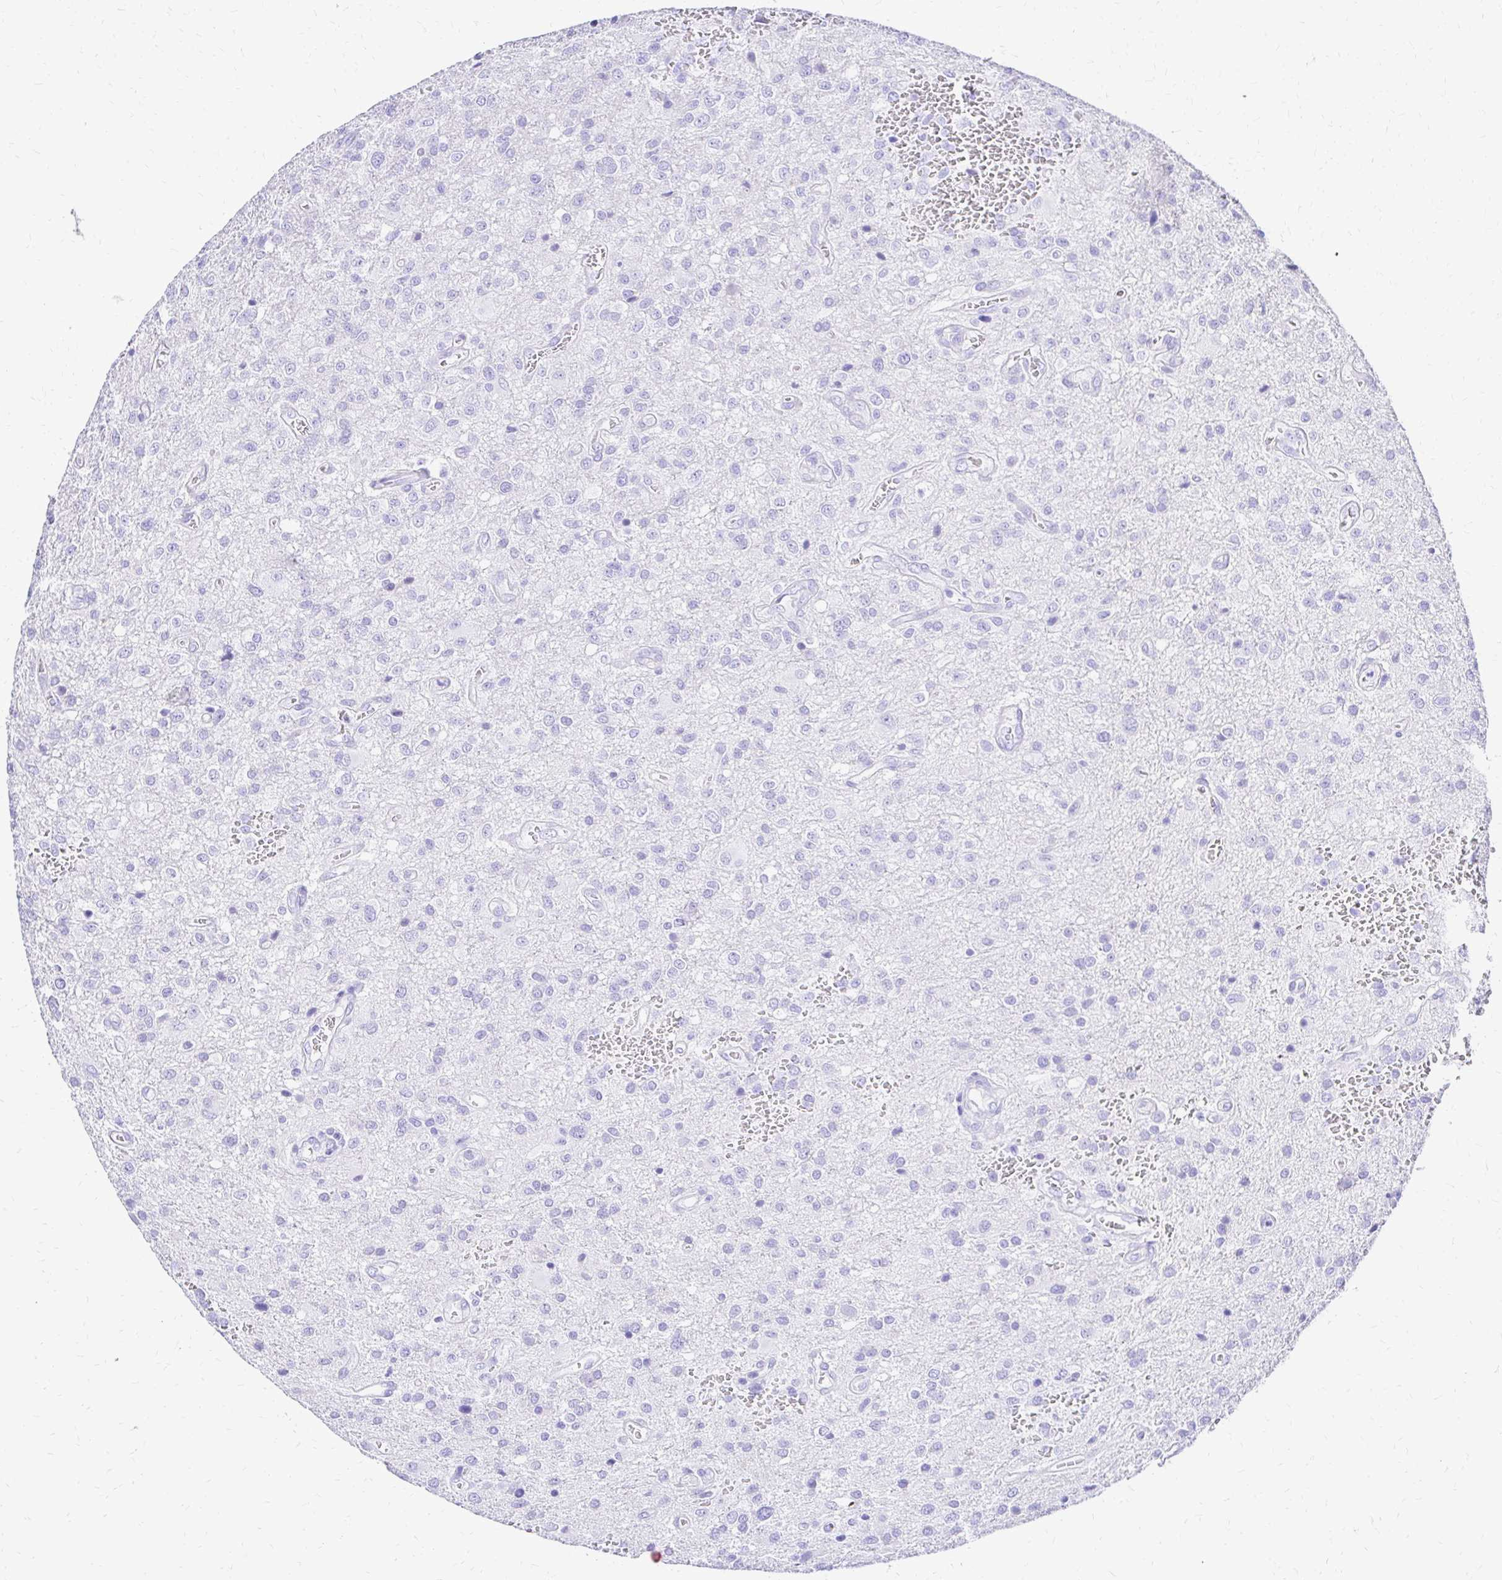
{"staining": {"intensity": "negative", "quantity": "none", "location": "none"}, "tissue": "glioma", "cell_type": "Tumor cells", "image_type": "cancer", "snomed": [{"axis": "morphology", "description": "Glioma, malignant, Low grade"}, {"axis": "topography", "description": "Brain"}], "caption": "Tumor cells are negative for brown protein staining in malignant low-grade glioma.", "gene": "S100G", "patient": {"sex": "male", "age": 66}}